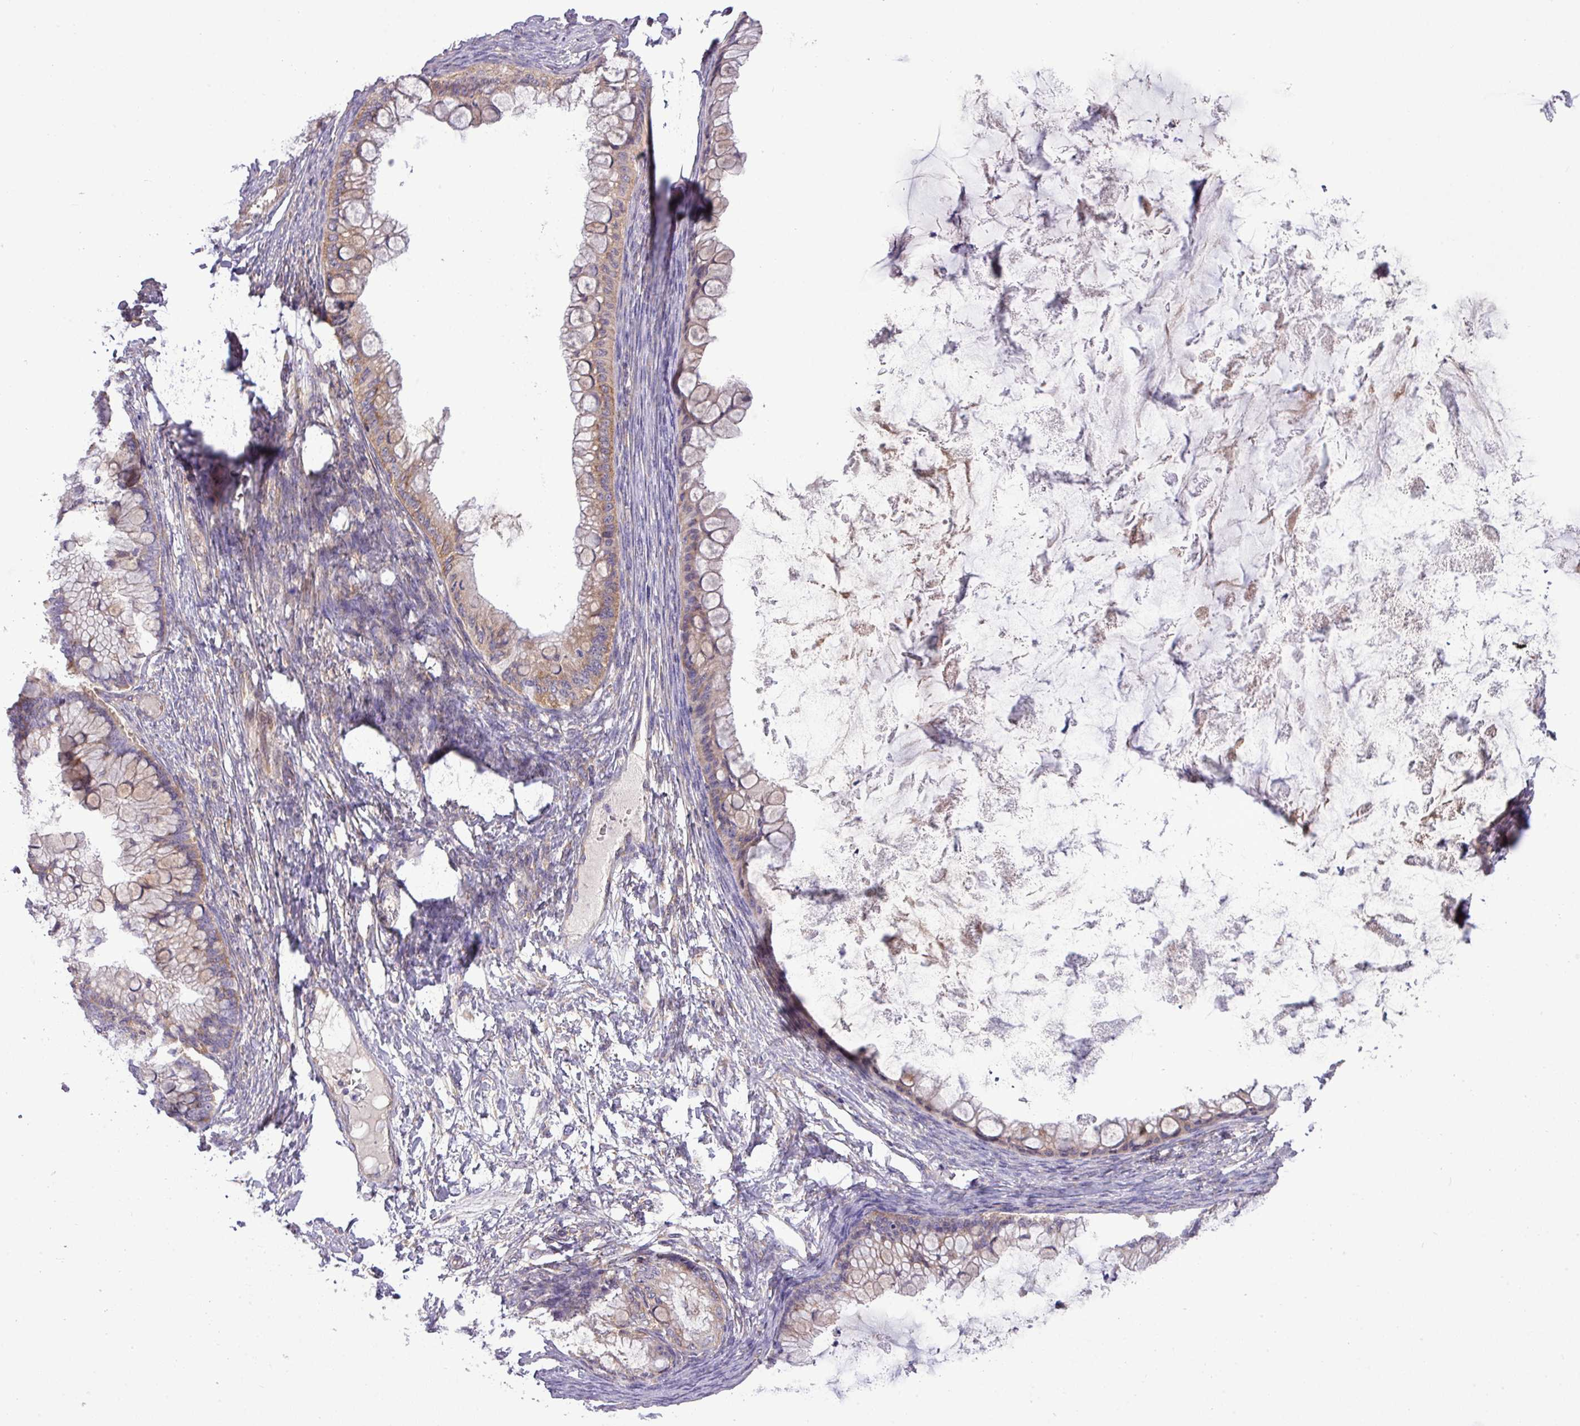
{"staining": {"intensity": "weak", "quantity": ">75%", "location": "cytoplasmic/membranous"}, "tissue": "ovarian cancer", "cell_type": "Tumor cells", "image_type": "cancer", "snomed": [{"axis": "morphology", "description": "Cystadenocarcinoma, mucinous, NOS"}, {"axis": "topography", "description": "Ovary"}], "caption": "Immunohistochemical staining of human ovarian cancer (mucinous cystadenocarcinoma) displays weak cytoplasmic/membranous protein expression in about >75% of tumor cells.", "gene": "FAM222B", "patient": {"sex": "female", "age": 35}}